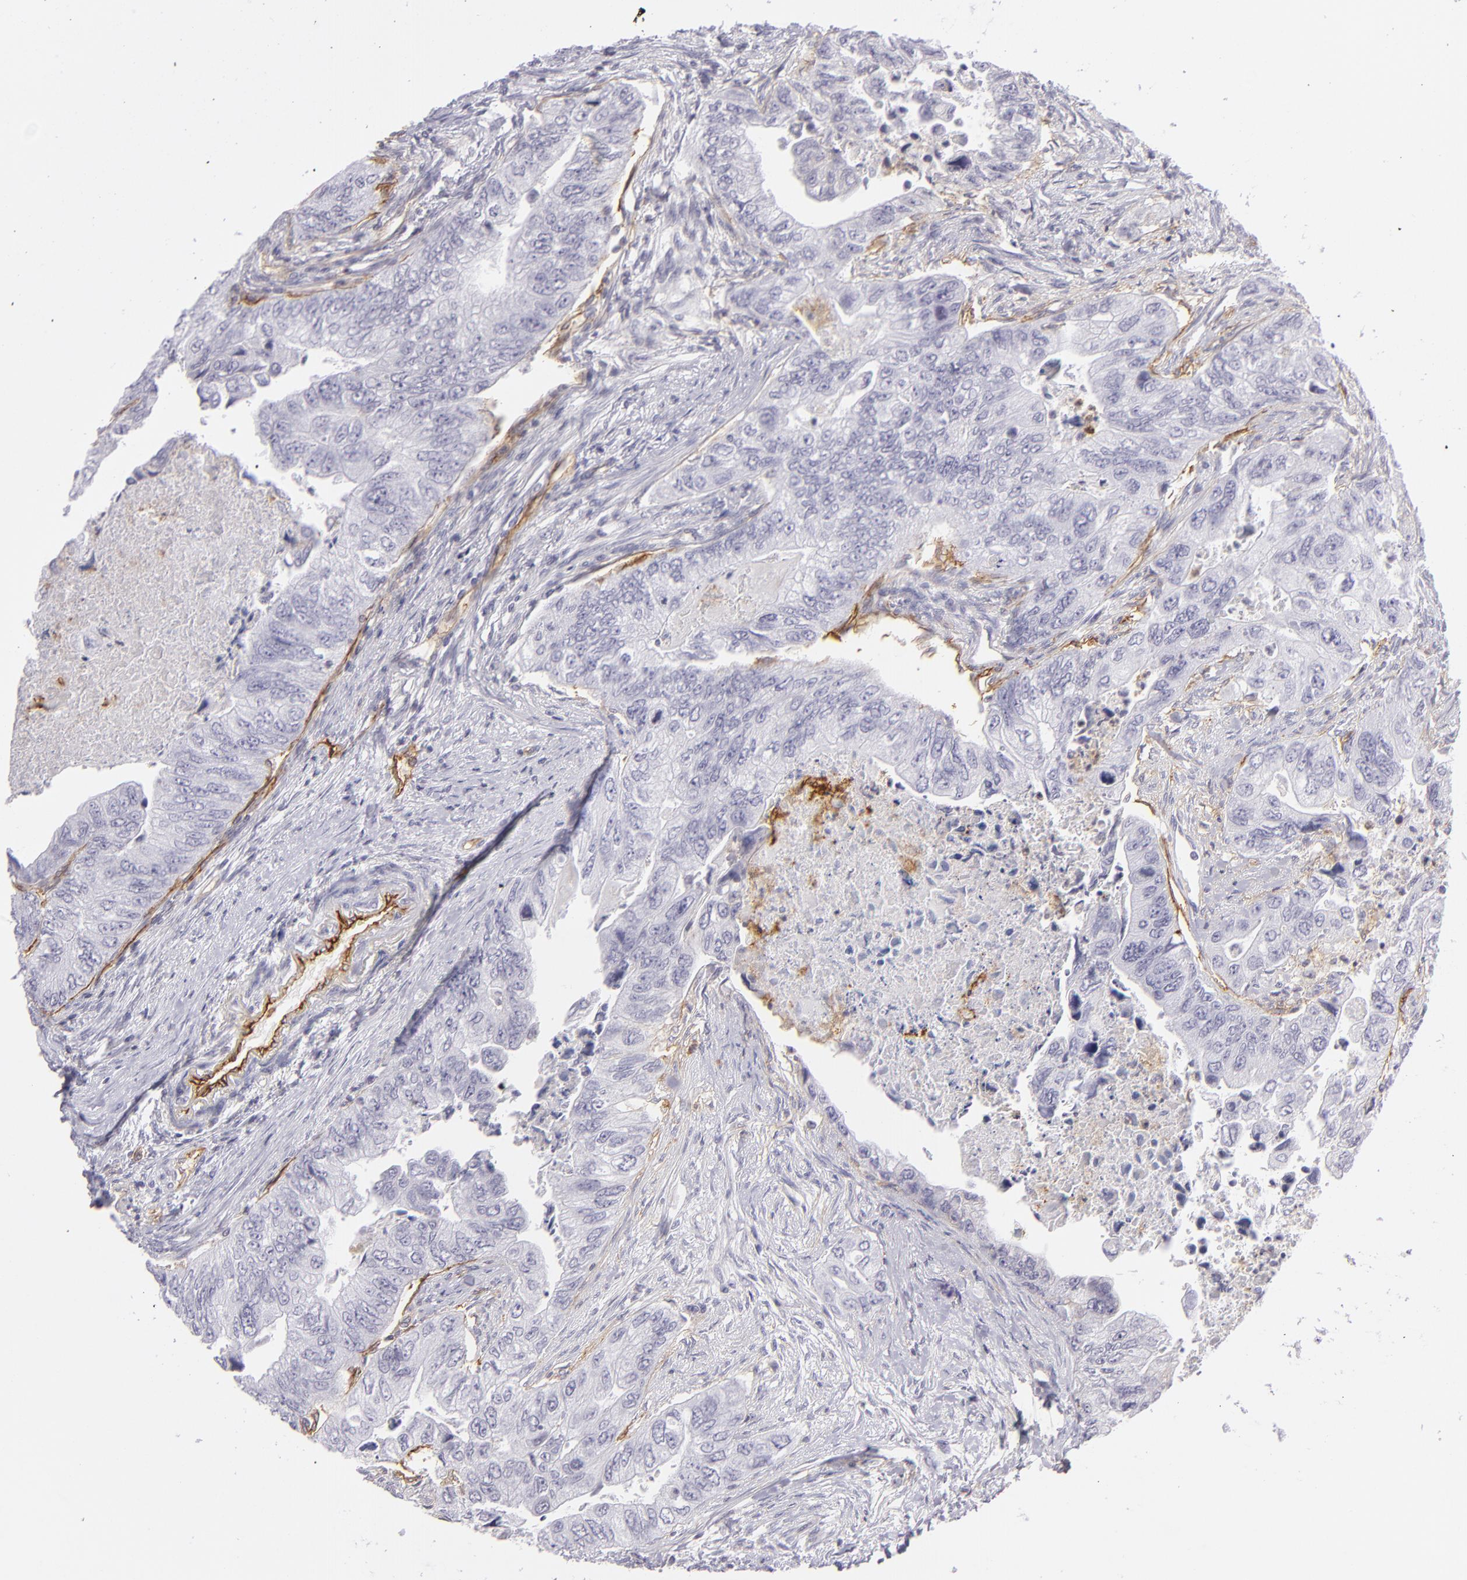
{"staining": {"intensity": "negative", "quantity": "none", "location": "none"}, "tissue": "colorectal cancer", "cell_type": "Tumor cells", "image_type": "cancer", "snomed": [{"axis": "morphology", "description": "Adenocarcinoma, NOS"}, {"axis": "topography", "description": "Colon"}], "caption": "Colorectal cancer stained for a protein using immunohistochemistry exhibits no positivity tumor cells.", "gene": "THBD", "patient": {"sex": "female", "age": 11}}